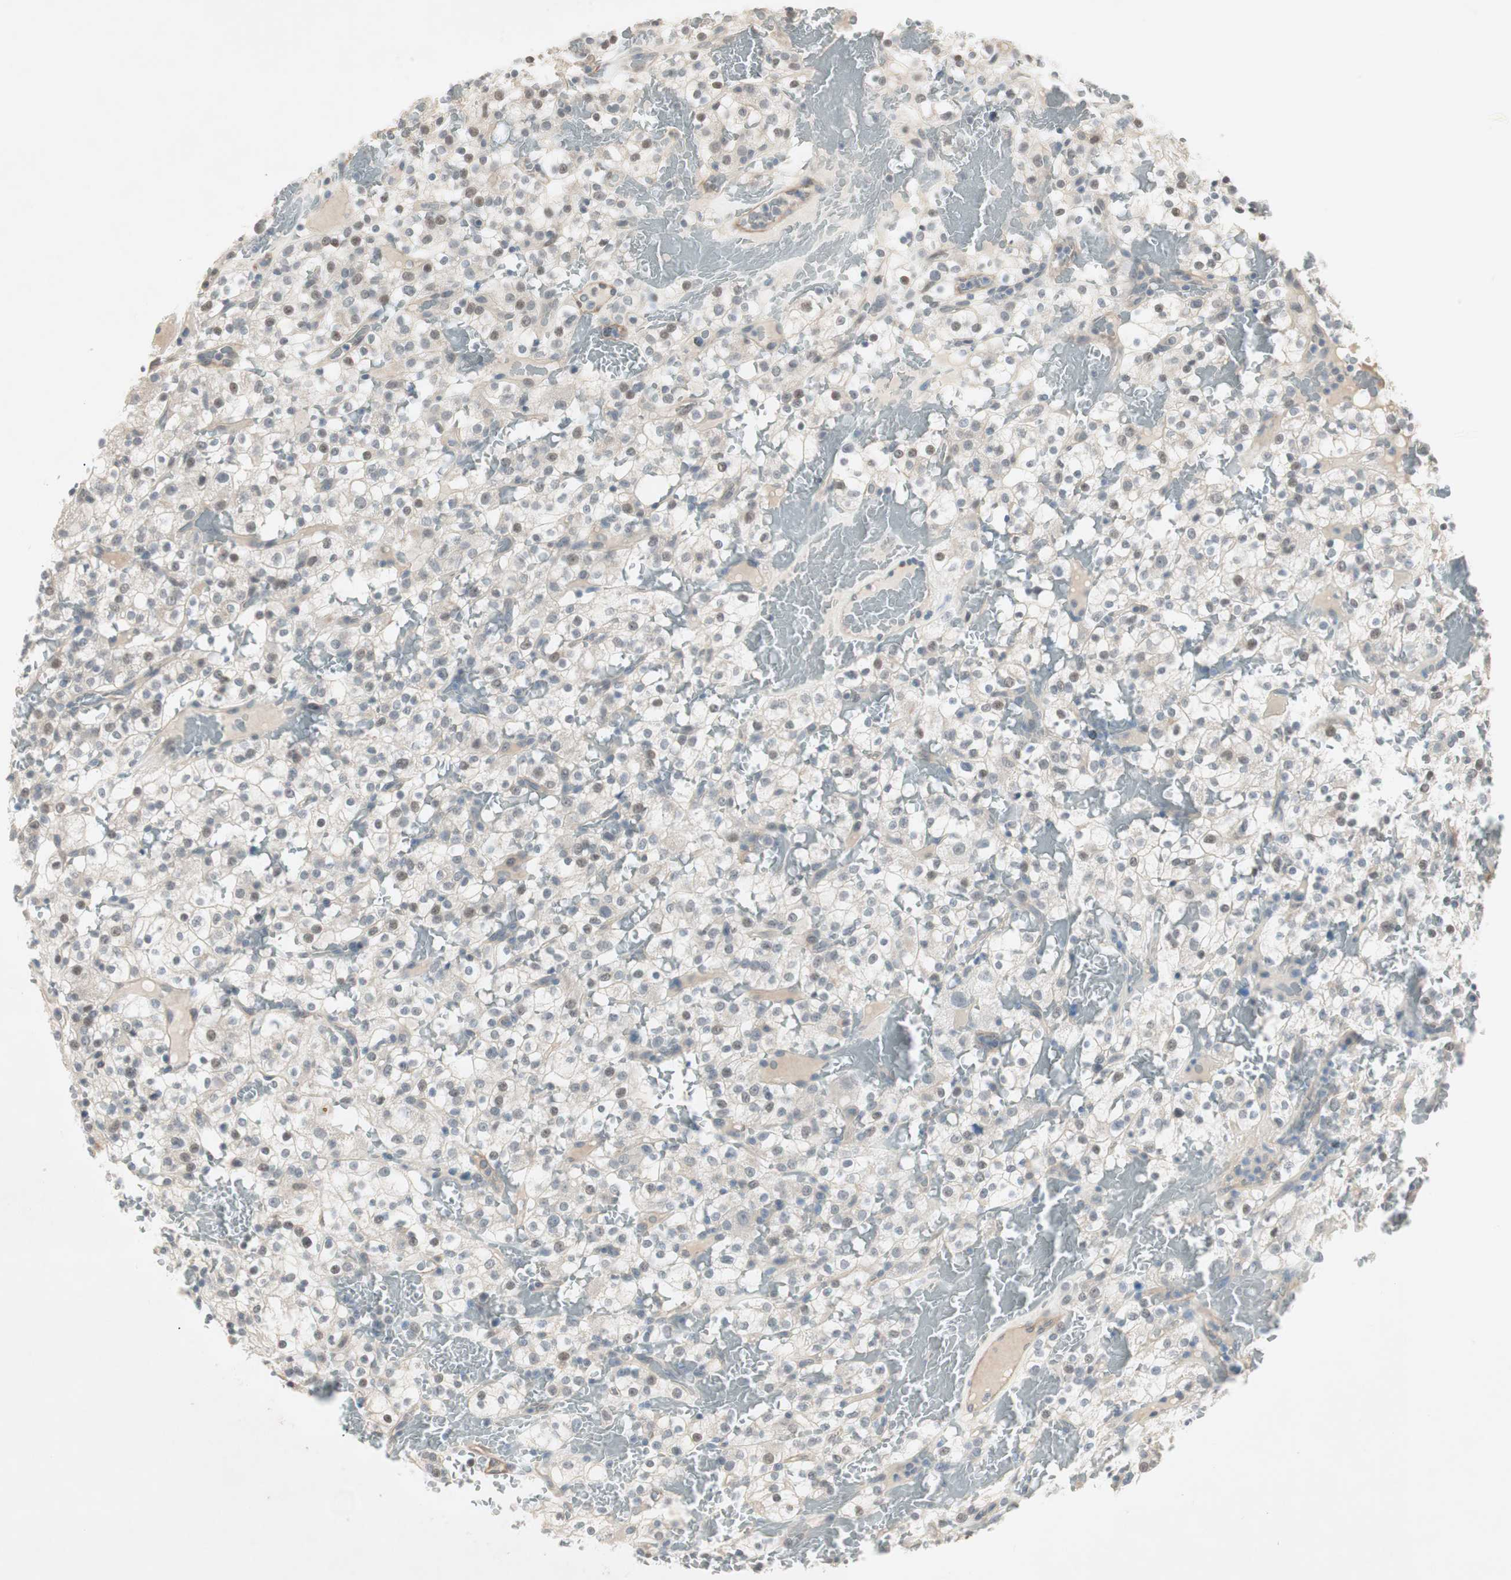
{"staining": {"intensity": "weak", "quantity": "25%-75%", "location": "cytoplasmic/membranous,nuclear"}, "tissue": "renal cancer", "cell_type": "Tumor cells", "image_type": "cancer", "snomed": [{"axis": "morphology", "description": "Normal tissue, NOS"}, {"axis": "morphology", "description": "Adenocarcinoma, NOS"}, {"axis": "topography", "description": "Kidney"}], "caption": "Immunohistochemical staining of human renal adenocarcinoma demonstrates low levels of weak cytoplasmic/membranous and nuclear protein staining in about 25%-75% of tumor cells.", "gene": "ITGB4", "patient": {"sex": "female", "age": 72}}